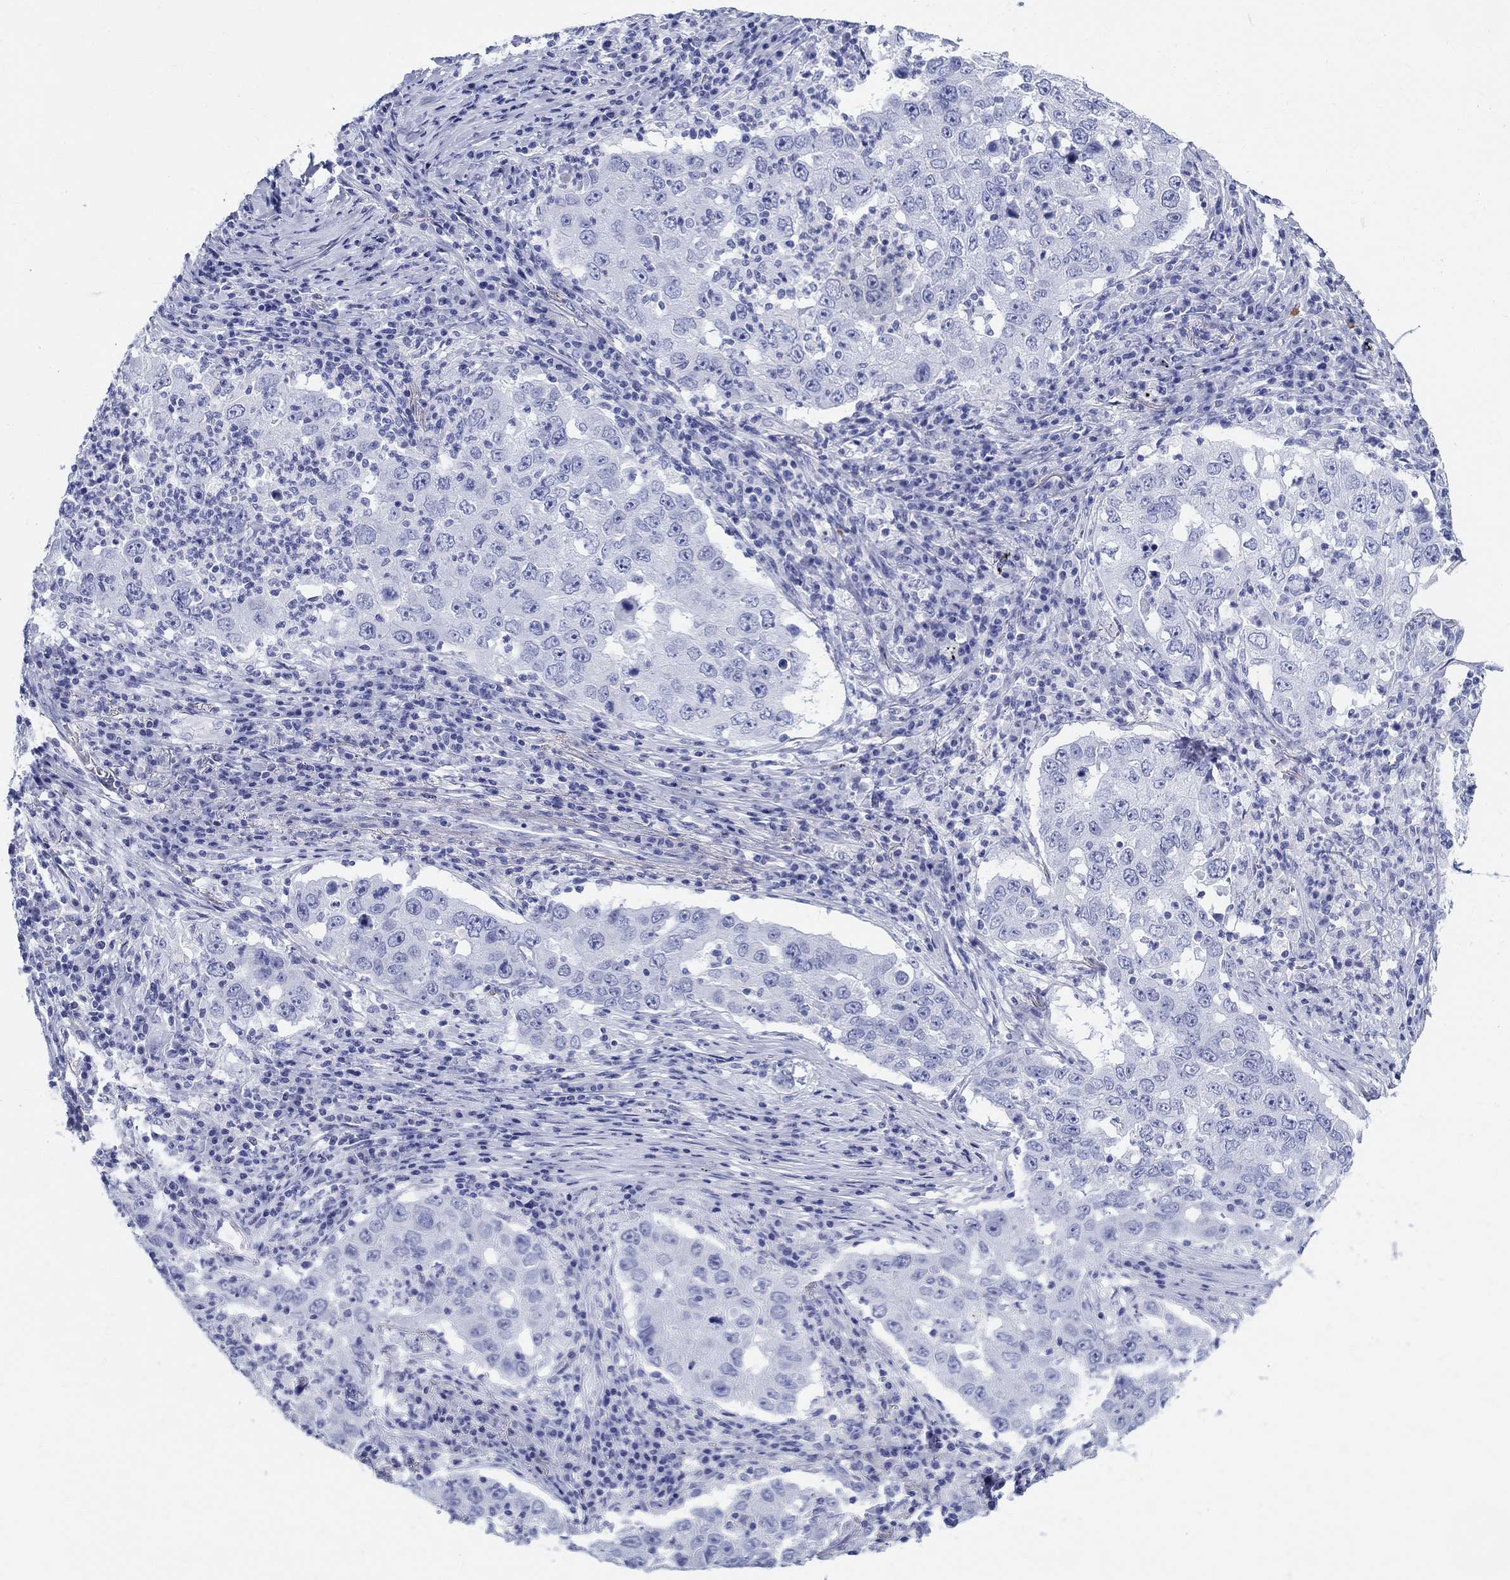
{"staining": {"intensity": "negative", "quantity": "none", "location": "none"}, "tissue": "lung cancer", "cell_type": "Tumor cells", "image_type": "cancer", "snomed": [{"axis": "morphology", "description": "Adenocarcinoma, NOS"}, {"axis": "topography", "description": "Lung"}], "caption": "Tumor cells show no significant protein positivity in adenocarcinoma (lung). Nuclei are stained in blue.", "gene": "CRYGS", "patient": {"sex": "male", "age": 73}}